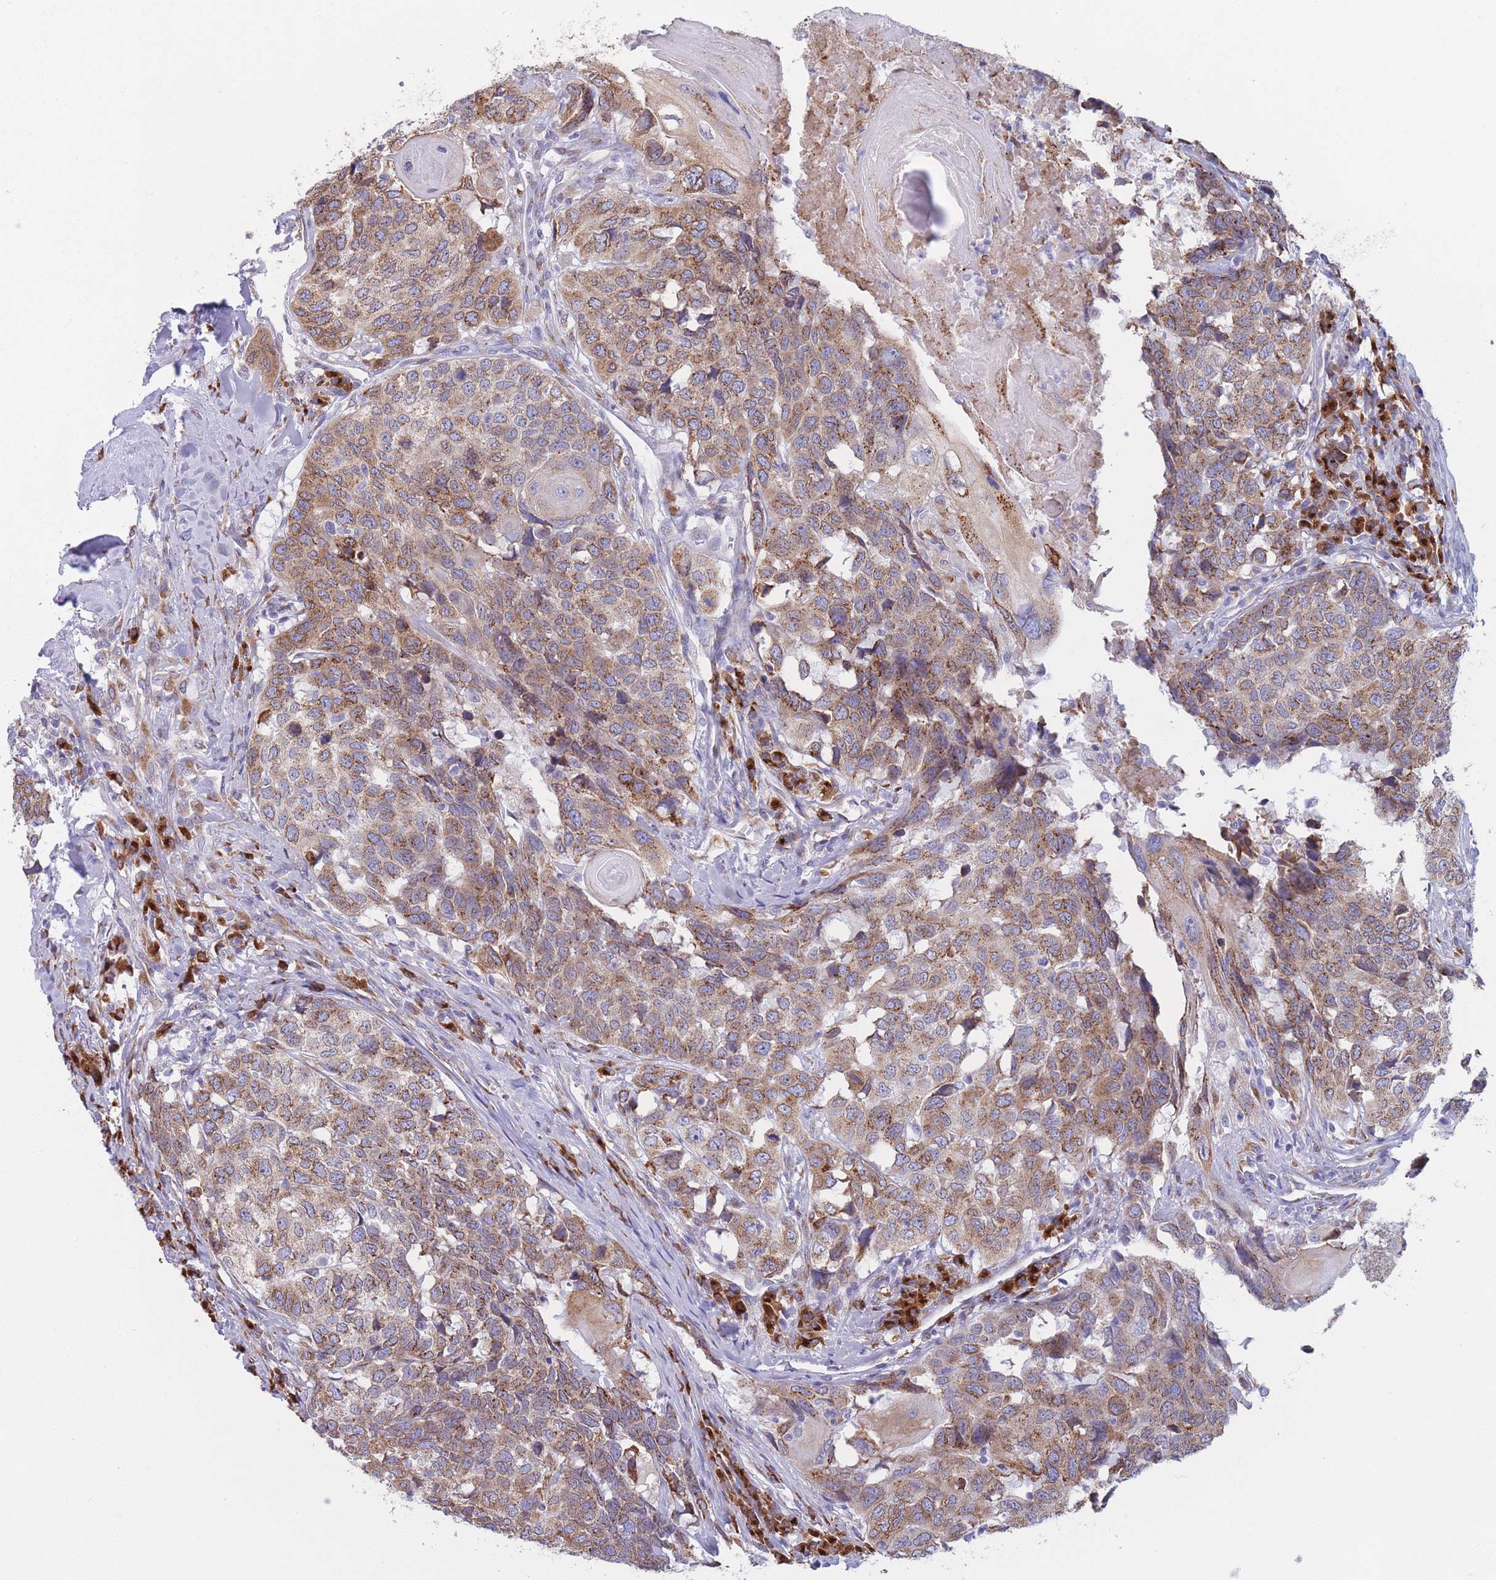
{"staining": {"intensity": "moderate", "quantity": ">75%", "location": "cytoplasmic/membranous"}, "tissue": "head and neck cancer", "cell_type": "Tumor cells", "image_type": "cancer", "snomed": [{"axis": "morphology", "description": "Squamous cell carcinoma, NOS"}, {"axis": "topography", "description": "Head-Neck"}], "caption": "Protein expression analysis of head and neck cancer (squamous cell carcinoma) demonstrates moderate cytoplasmic/membranous positivity in approximately >75% of tumor cells.", "gene": "MRPL30", "patient": {"sex": "male", "age": 66}}